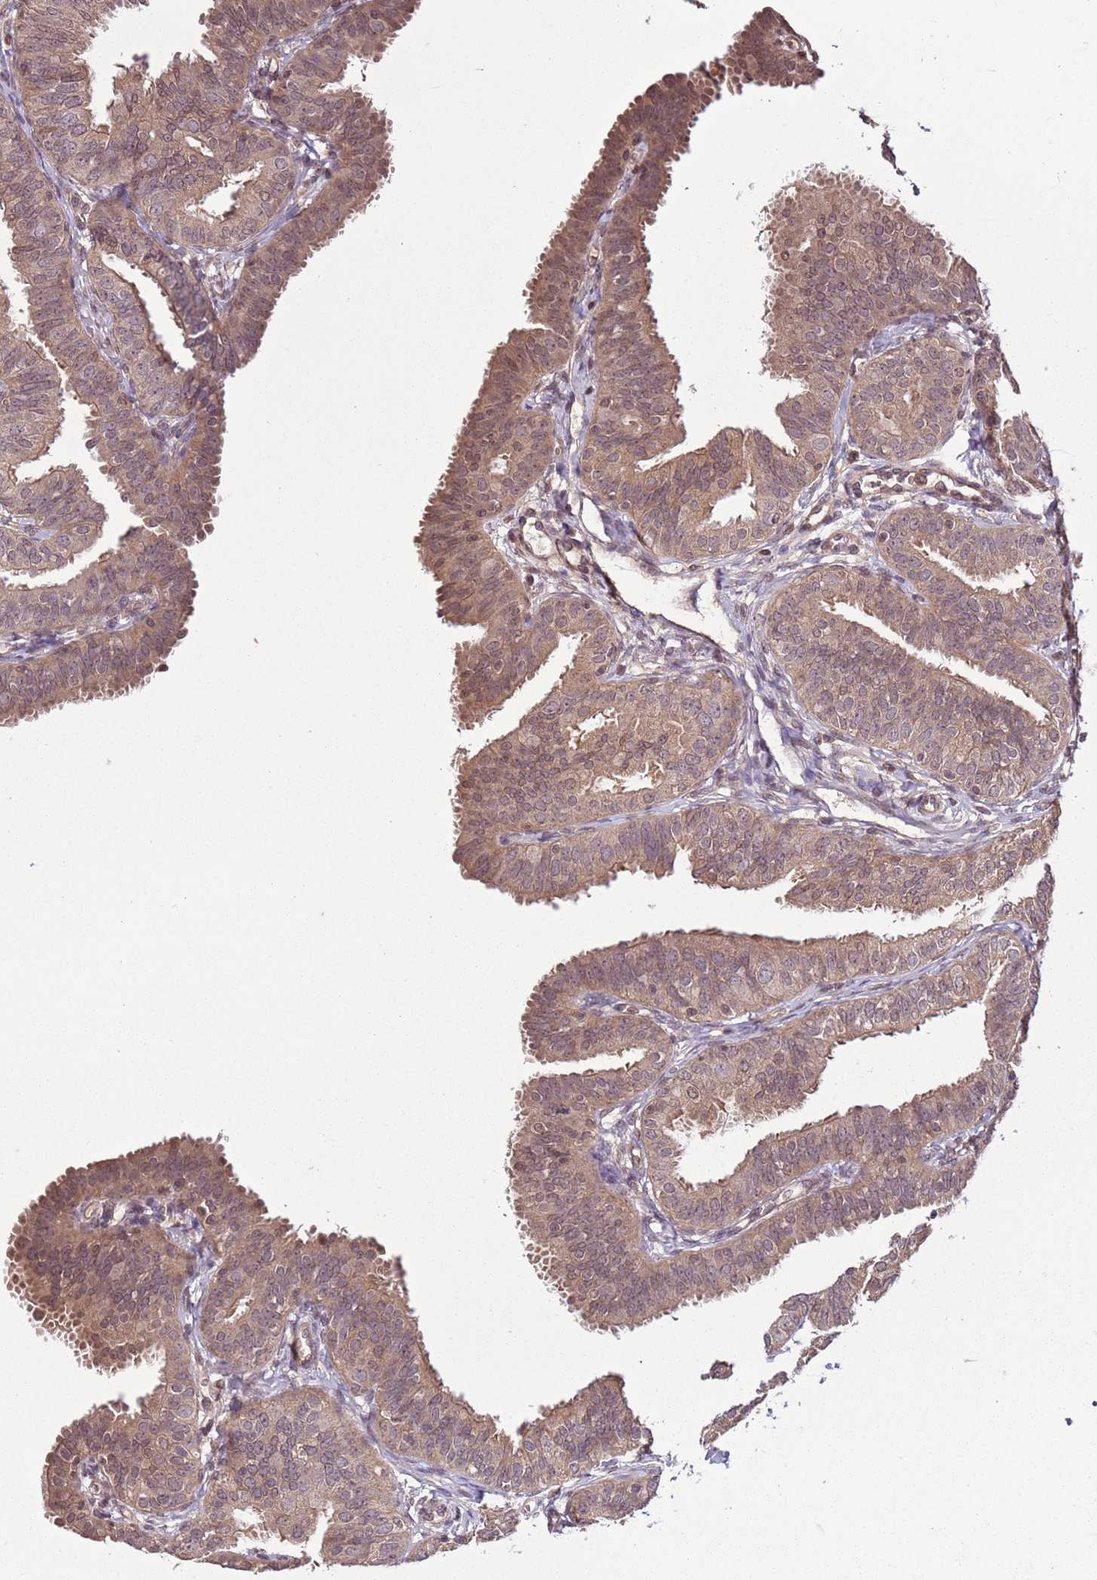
{"staining": {"intensity": "moderate", "quantity": ">75%", "location": "cytoplasmic/membranous"}, "tissue": "fallopian tube", "cell_type": "Glandular cells", "image_type": "normal", "snomed": [{"axis": "morphology", "description": "Normal tissue, NOS"}, {"axis": "topography", "description": "Fallopian tube"}], "caption": "Fallopian tube was stained to show a protein in brown. There is medium levels of moderate cytoplasmic/membranous positivity in about >75% of glandular cells.", "gene": "CAPN9", "patient": {"sex": "female", "age": 35}}